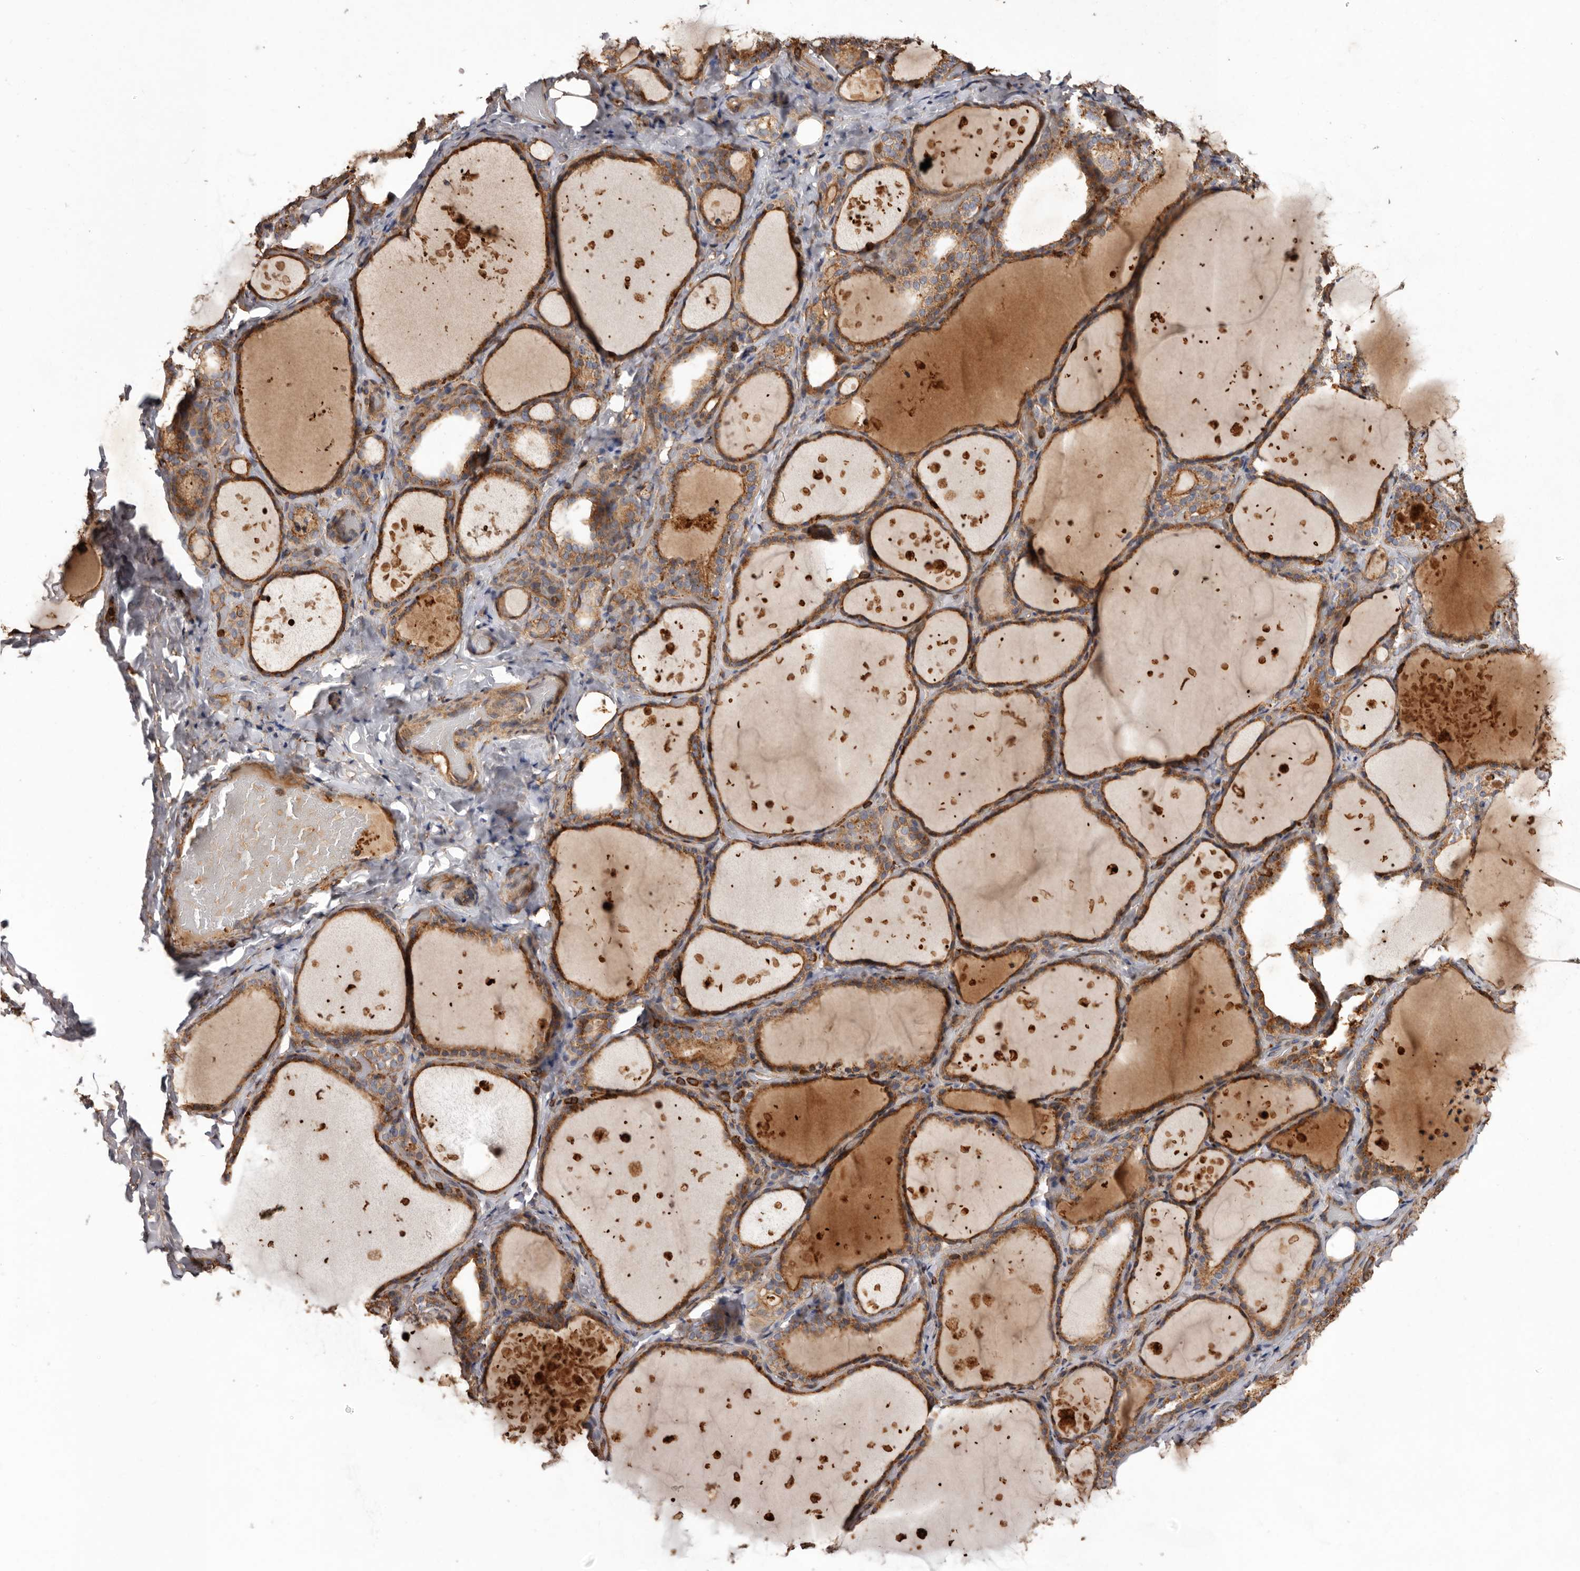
{"staining": {"intensity": "moderate", "quantity": ">75%", "location": "cytoplasmic/membranous"}, "tissue": "thyroid gland", "cell_type": "Glandular cells", "image_type": "normal", "snomed": [{"axis": "morphology", "description": "Normal tissue, NOS"}, {"axis": "topography", "description": "Thyroid gland"}], "caption": "Benign thyroid gland reveals moderate cytoplasmic/membranous expression in about >75% of glandular cells, visualized by immunohistochemistry. (DAB (3,3'-diaminobenzidine) IHC, brown staining for protein, blue staining for nuclei).", "gene": "COQ8B", "patient": {"sex": "female", "age": 44}}